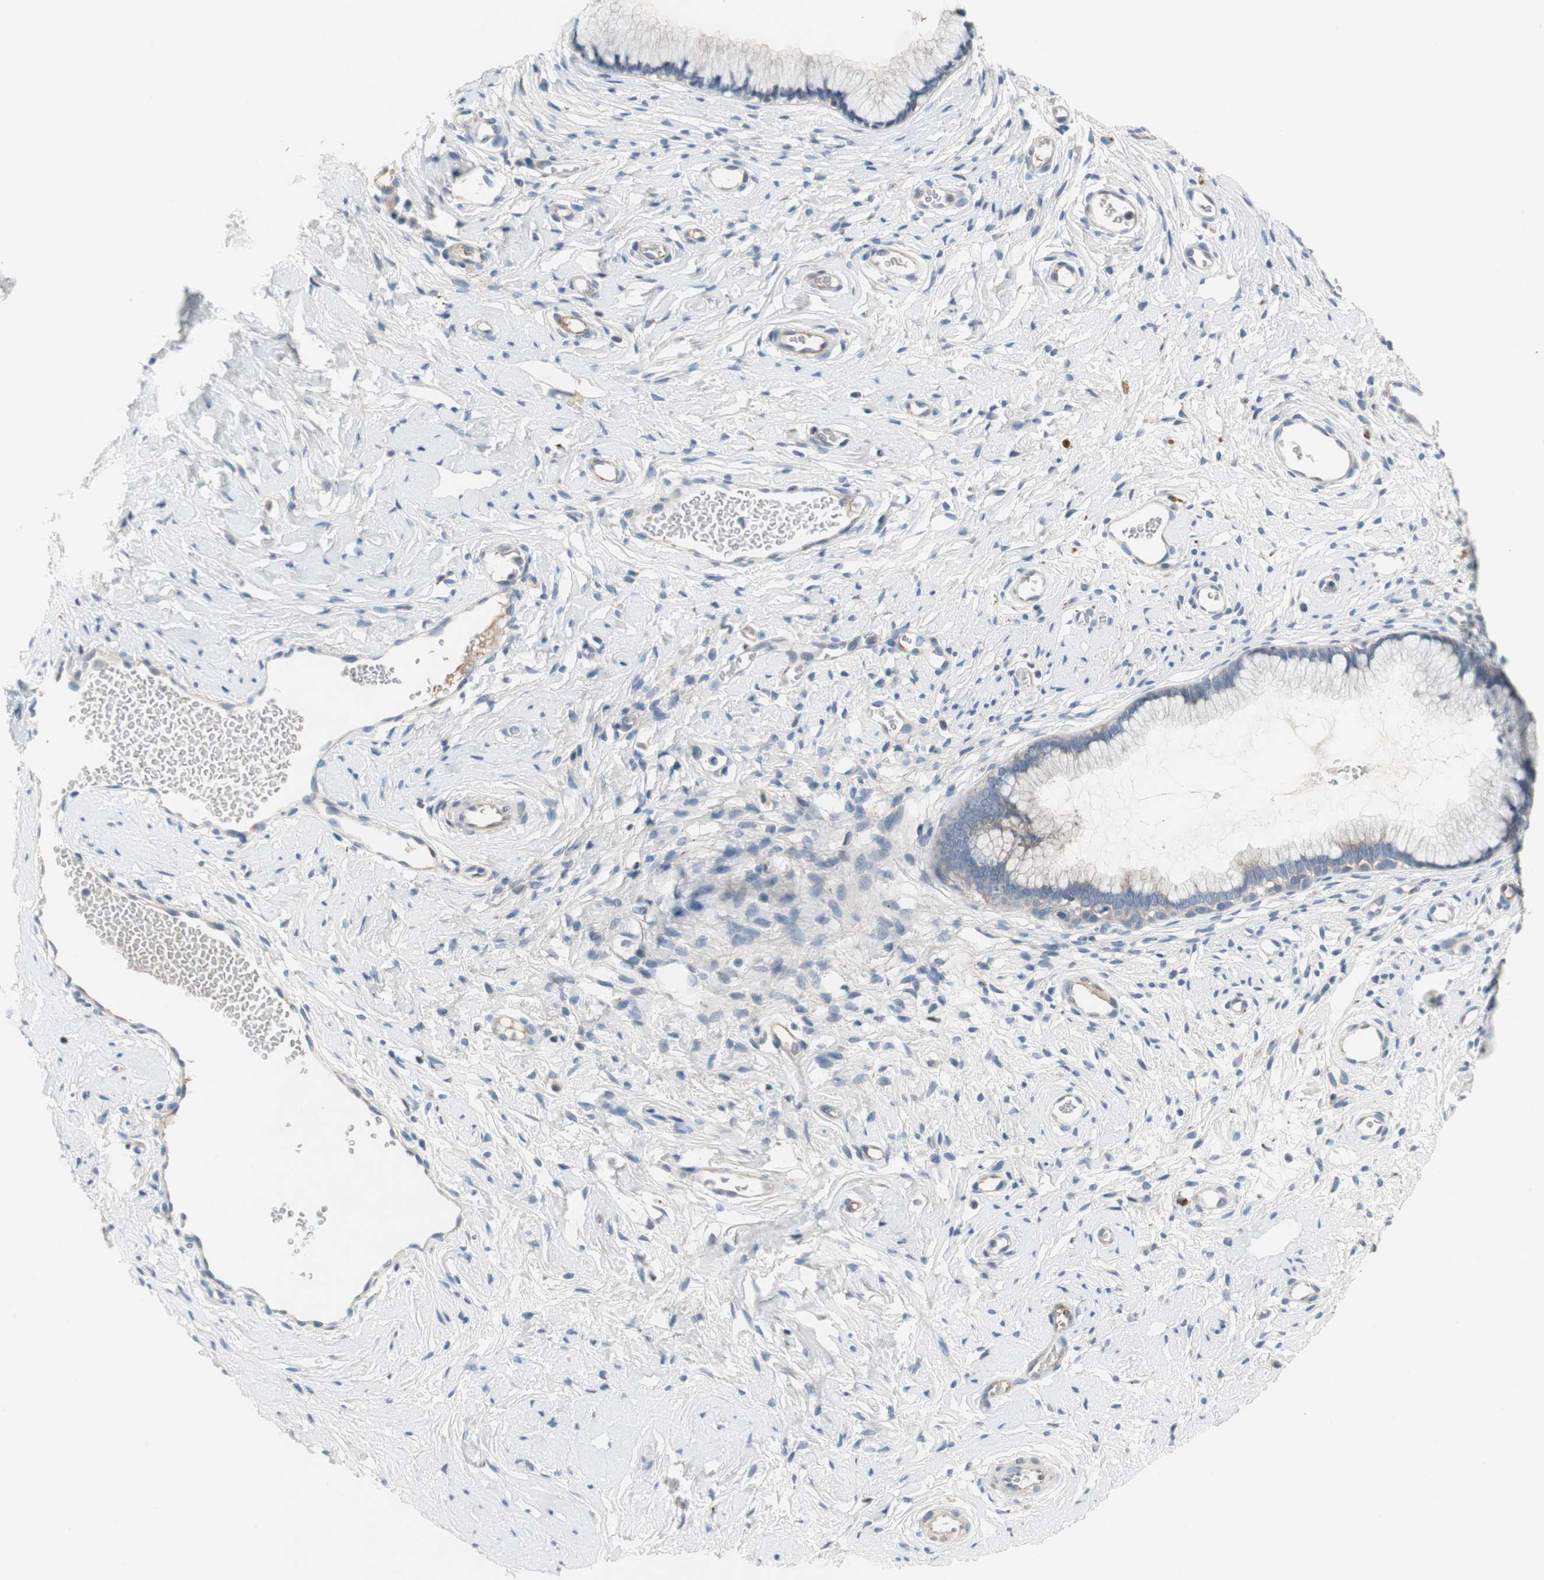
{"staining": {"intensity": "negative", "quantity": "none", "location": "none"}, "tissue": "cervix", "cell_type": "Glandular cells", "image_type": "normal", "snomed": [{"axis": "morphology", "description": "Normal tissue, NOS"}, {"axis": "topography", "description": "Cervix"}], "caption": "This is an IHC image of normal cervix. There is no positivity in glandular cells.", "gene": "ALPL", "patient": {"sex": "female", "age": 65}}